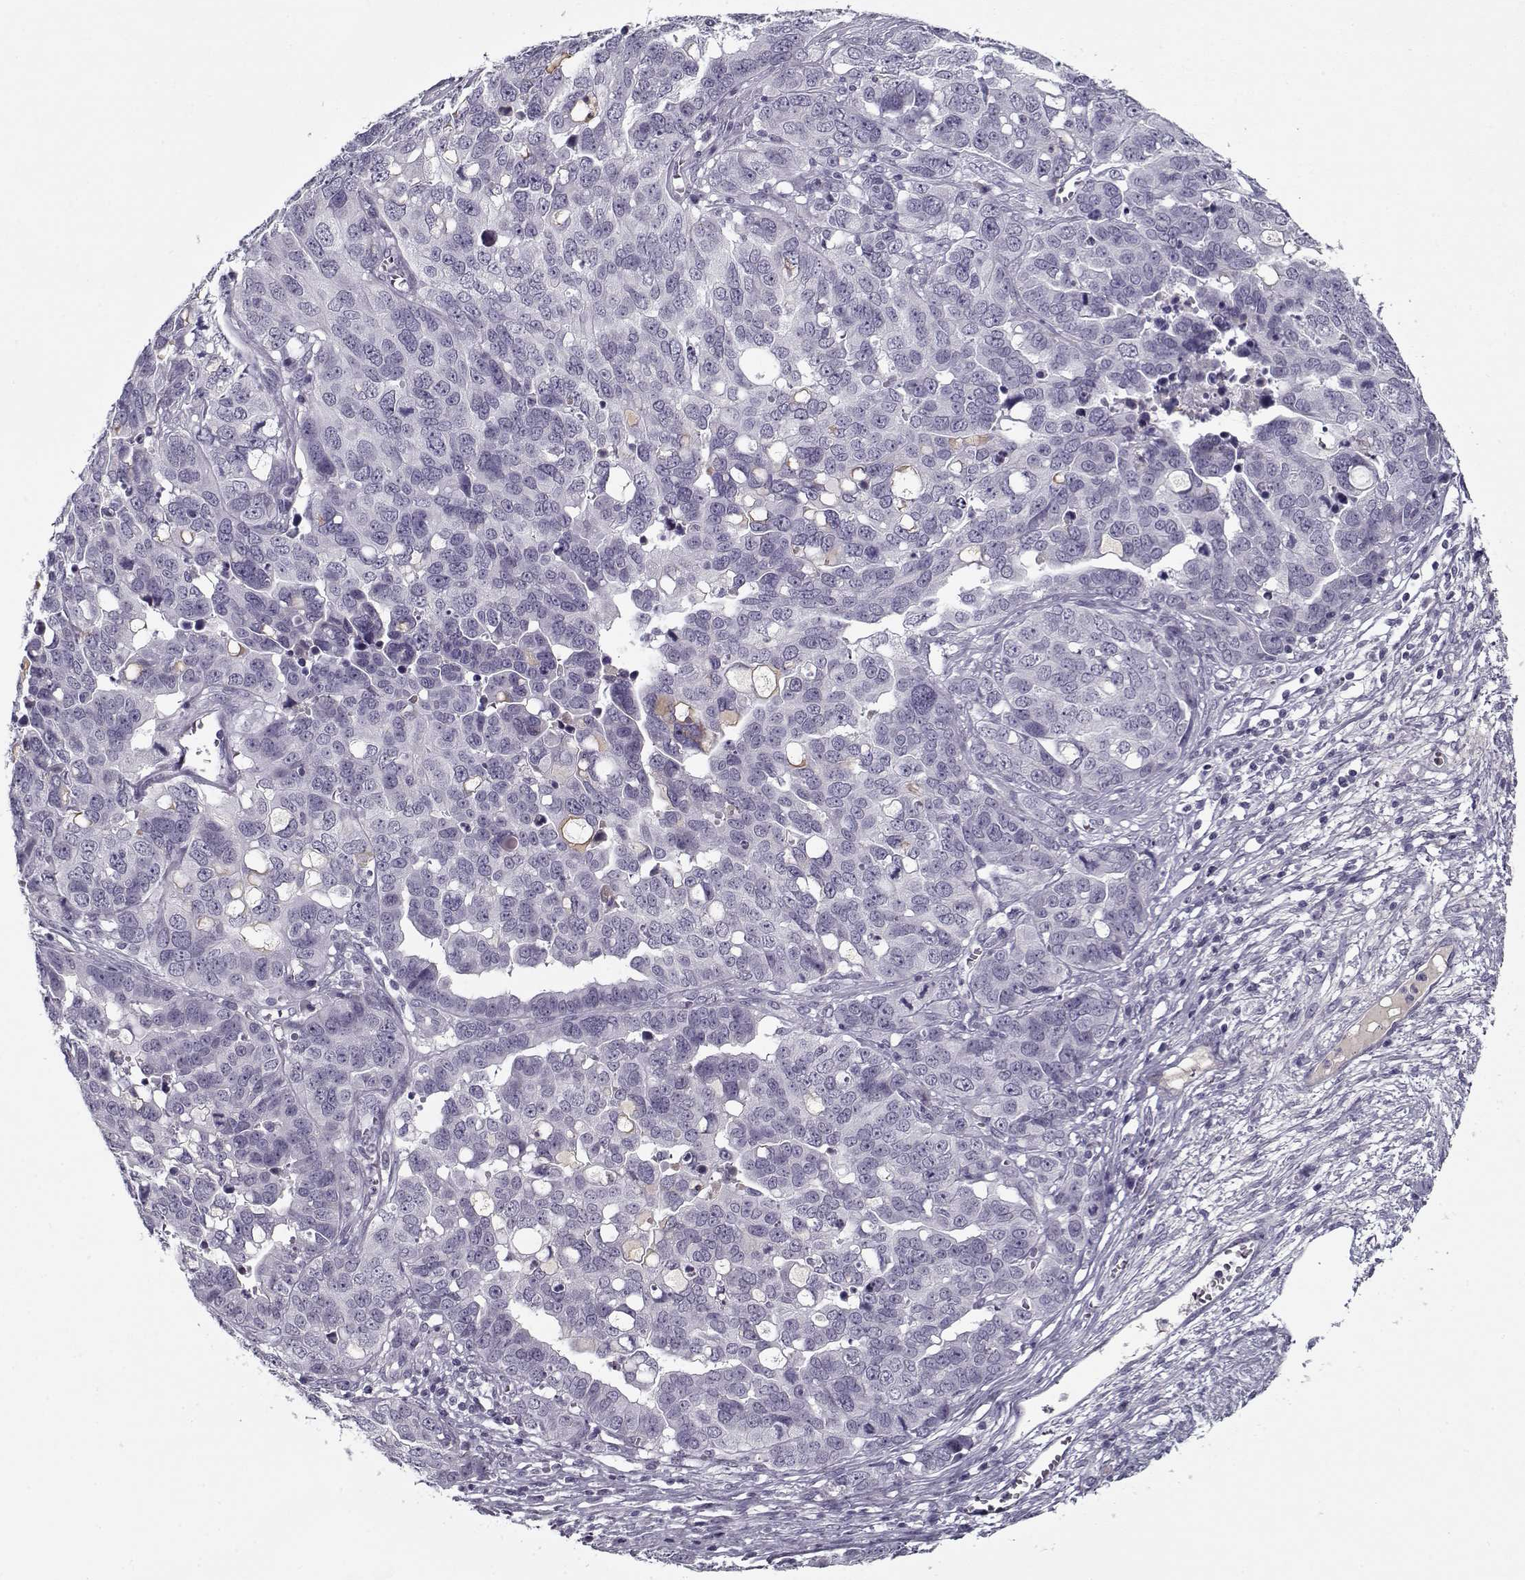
{"staining": {"intensity": "negative", "quantity": "none", "location": "none"}, "tissue": "ovarian cancer", "cell_type": "Tumor cells", "image_type": "cancer", "snomed": [{"axis": "morphology", "description": "Carcinoma, endometroid"}, {"axis": "topography", "description": "Ovary"}], "caption": "This is a micrograph of IHC staining of ovarian endometroid carcinoma, which shows no staining in tumor cells. The staining was performed using DAB to visualize the protein expression in brown, while the nuclei were stained in blue with hematoxylin (Magnification: 20x).", "gene": "SPACA9", "patient": {"sex": "female", "age": 78}}